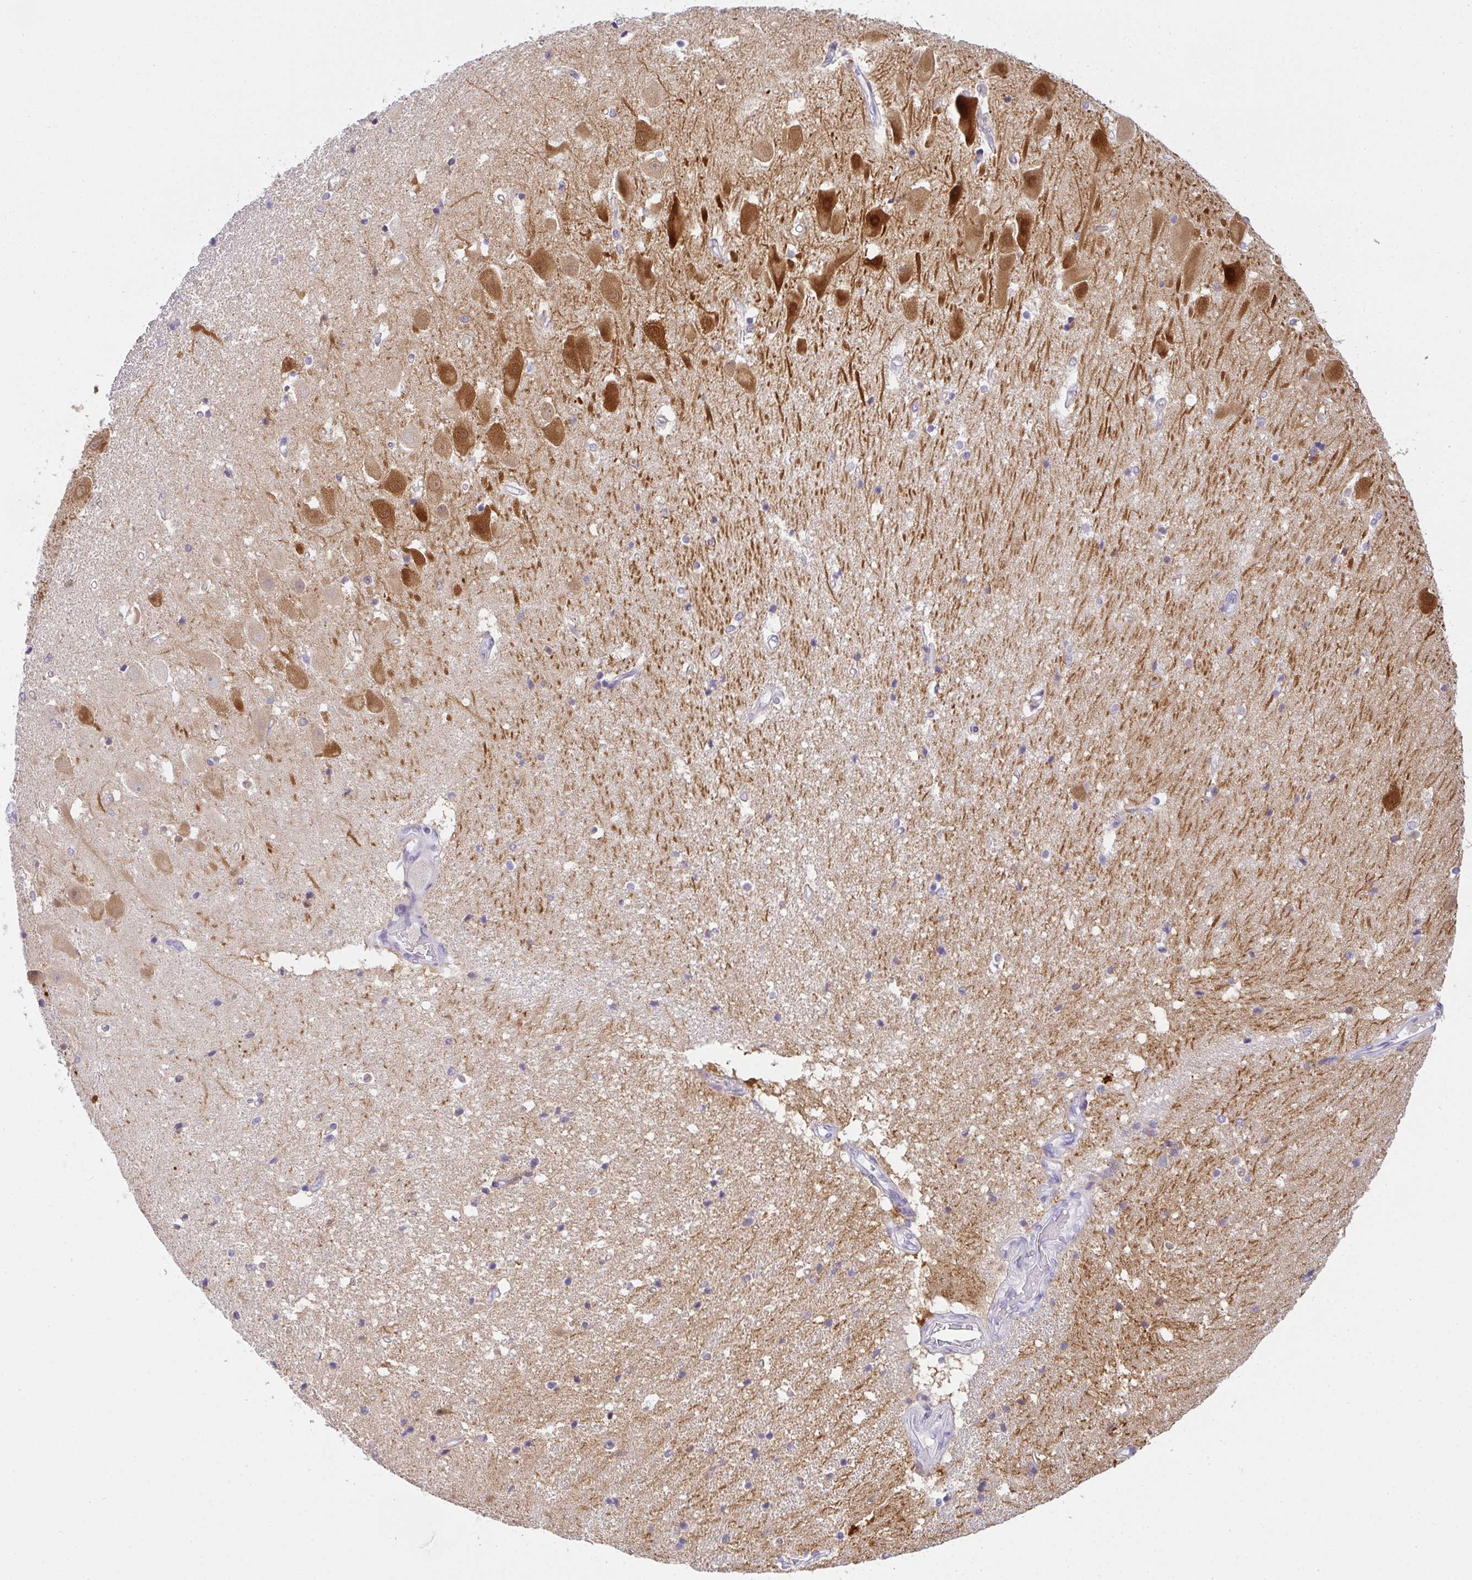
{"staining": {"intensity": "negative", "quantity": "none", "location": "none"}, "tissue": "hippocampus", "cell_type": "Glial cells", "image_type": "normal", "snomed": [{"axis": "morphology", "description": "Normal tissue, NOS"}, {"axis": "topography", "description": "Hippocampus"}], "caption": "Immunohistochemistry of unremarkable hippocampus shows no positivity in glial cells.", "gene": "COX7B", "patient": {"sex": "male", "age": 63}}